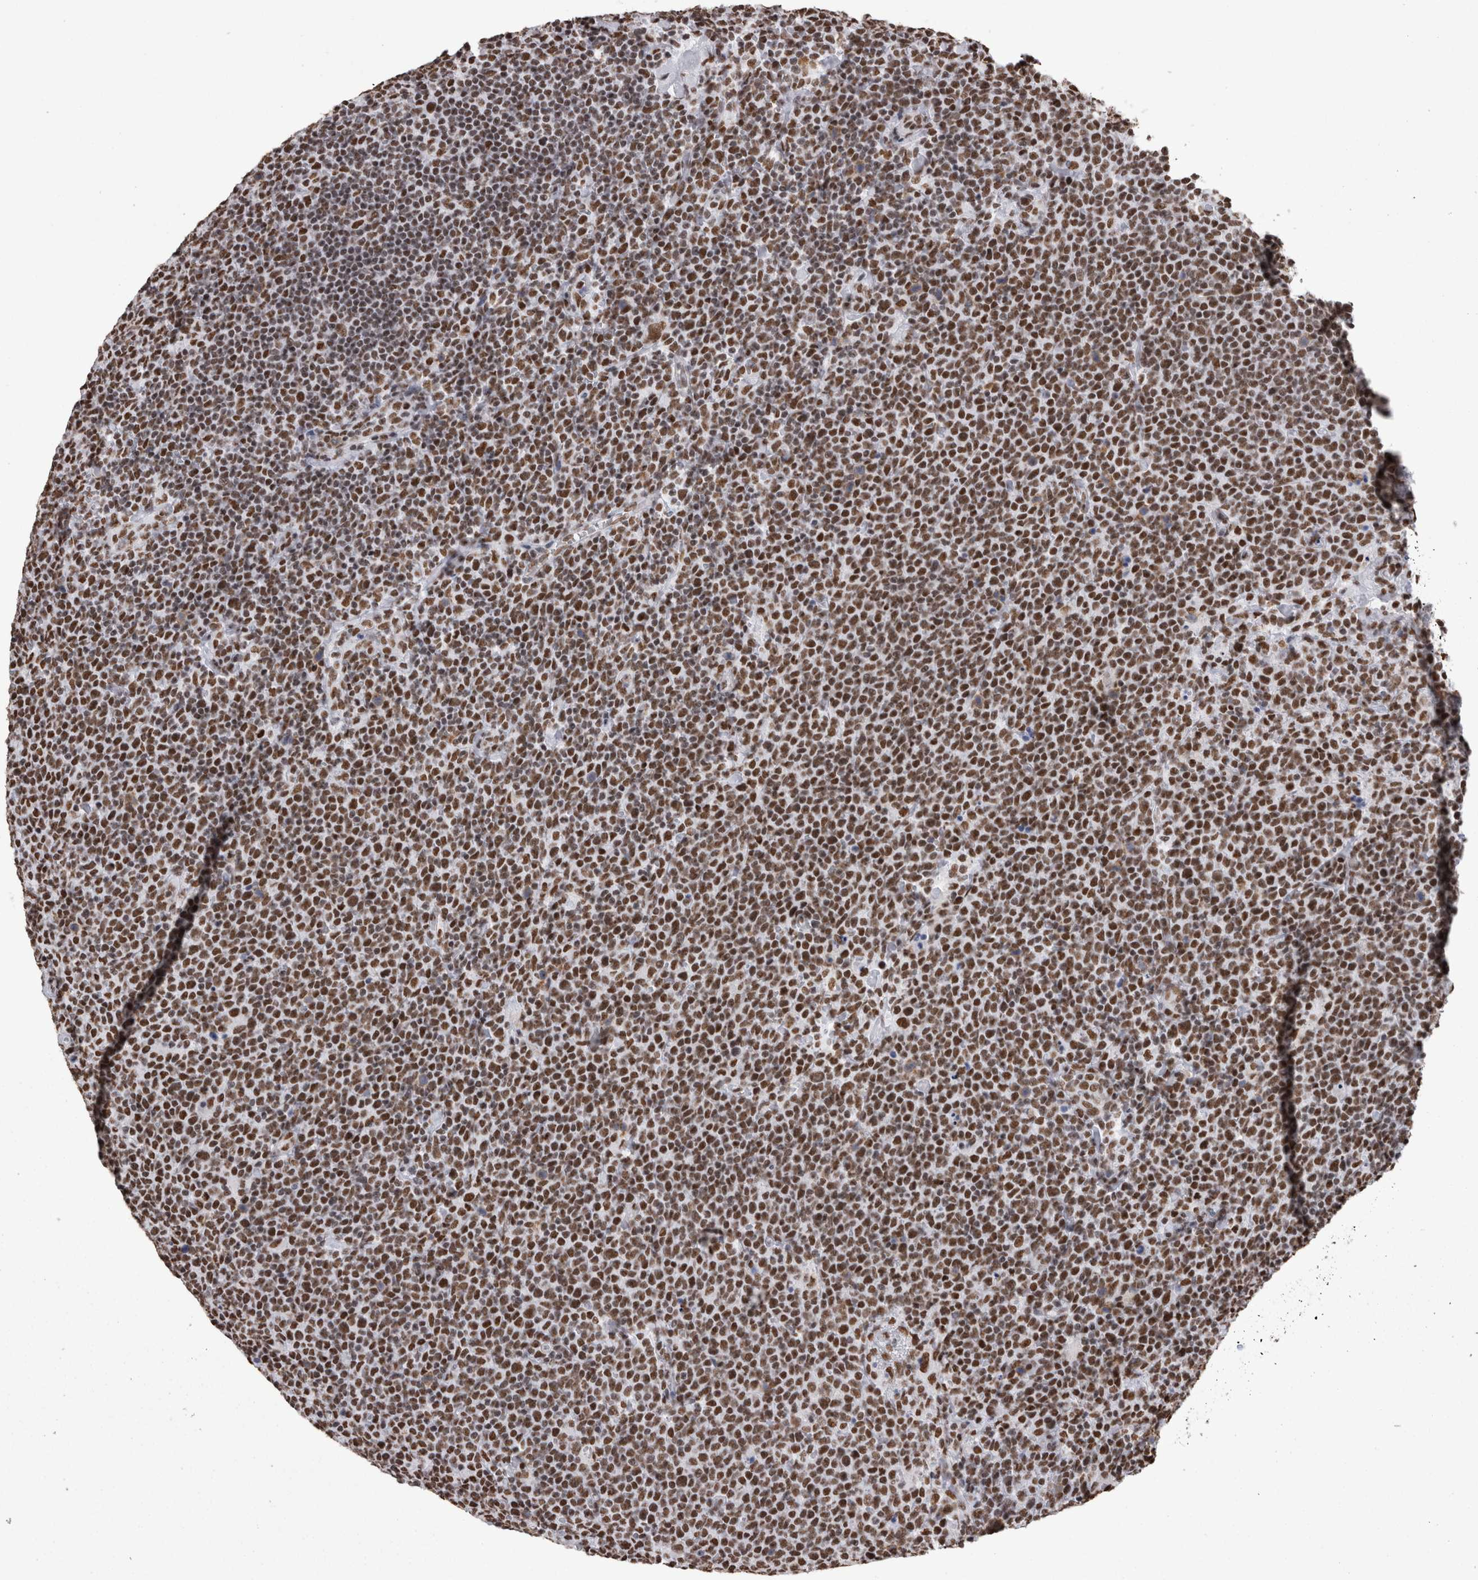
{"staining": {"intensity": "strong", "quantity": ">75%", "location": "nuclear"}, "tissue": "lymphoma", "cell_type": "Tumor cells", "image_type": "cancer", "snomed": [{"axis": "morphology", "description": "Malignant lymphoma, non-Hodgkin's type, High grade"}, {"axis": "topography", "description": "Lymph node"}], "caption": "This histopathology image displays high-grade malignant lymphoma, non-Hodgkin's type stained with immunohistochemistry (IHC) to label a protein in brown. The nuclear of tumor cells show strong positivity for the protein. Nuclei are counter-stained blue.", "gene": "HNRNPM", "patient": {"sex": "male", "age": 61}}